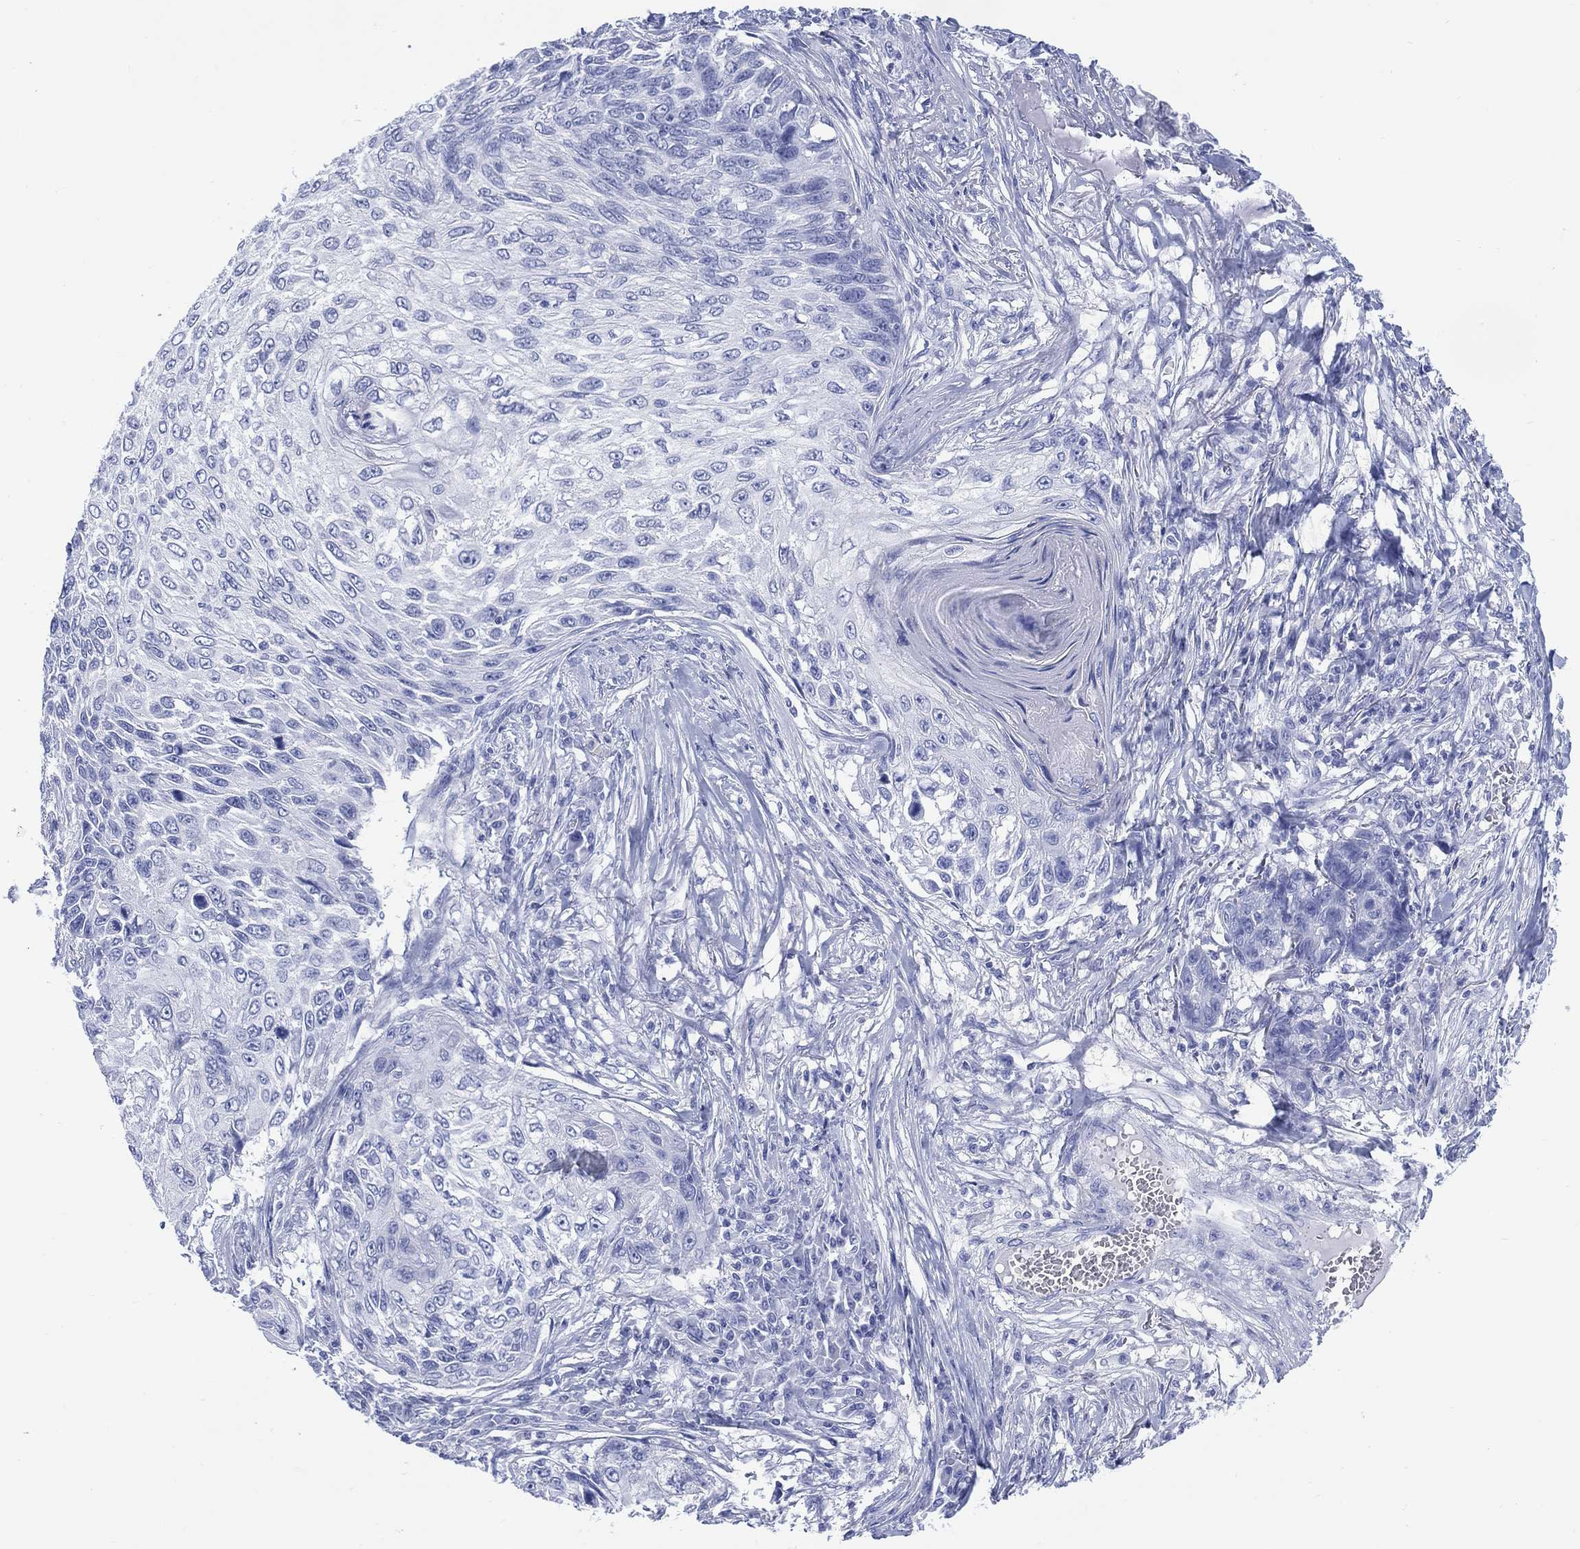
{"staining": {"intensity": "negative", "quantity": "none", "location": "none"}, "tissue": "skin cancer", "cell_type": "Tumor cells", "image_type": "cancer", "snomed": [{"axis": "morphology", "description": "Squamous cell carcinoma, NOS"}, {"axis": "topography", "description": "Skin"}], "caption": "The immunohistochemistry (IHC) image has no significant positivity in tumor cells of skin squamous cell carcinoma tissue.", "gene": "LRRD1", "patient": {"sex": "male", "age": 92}}